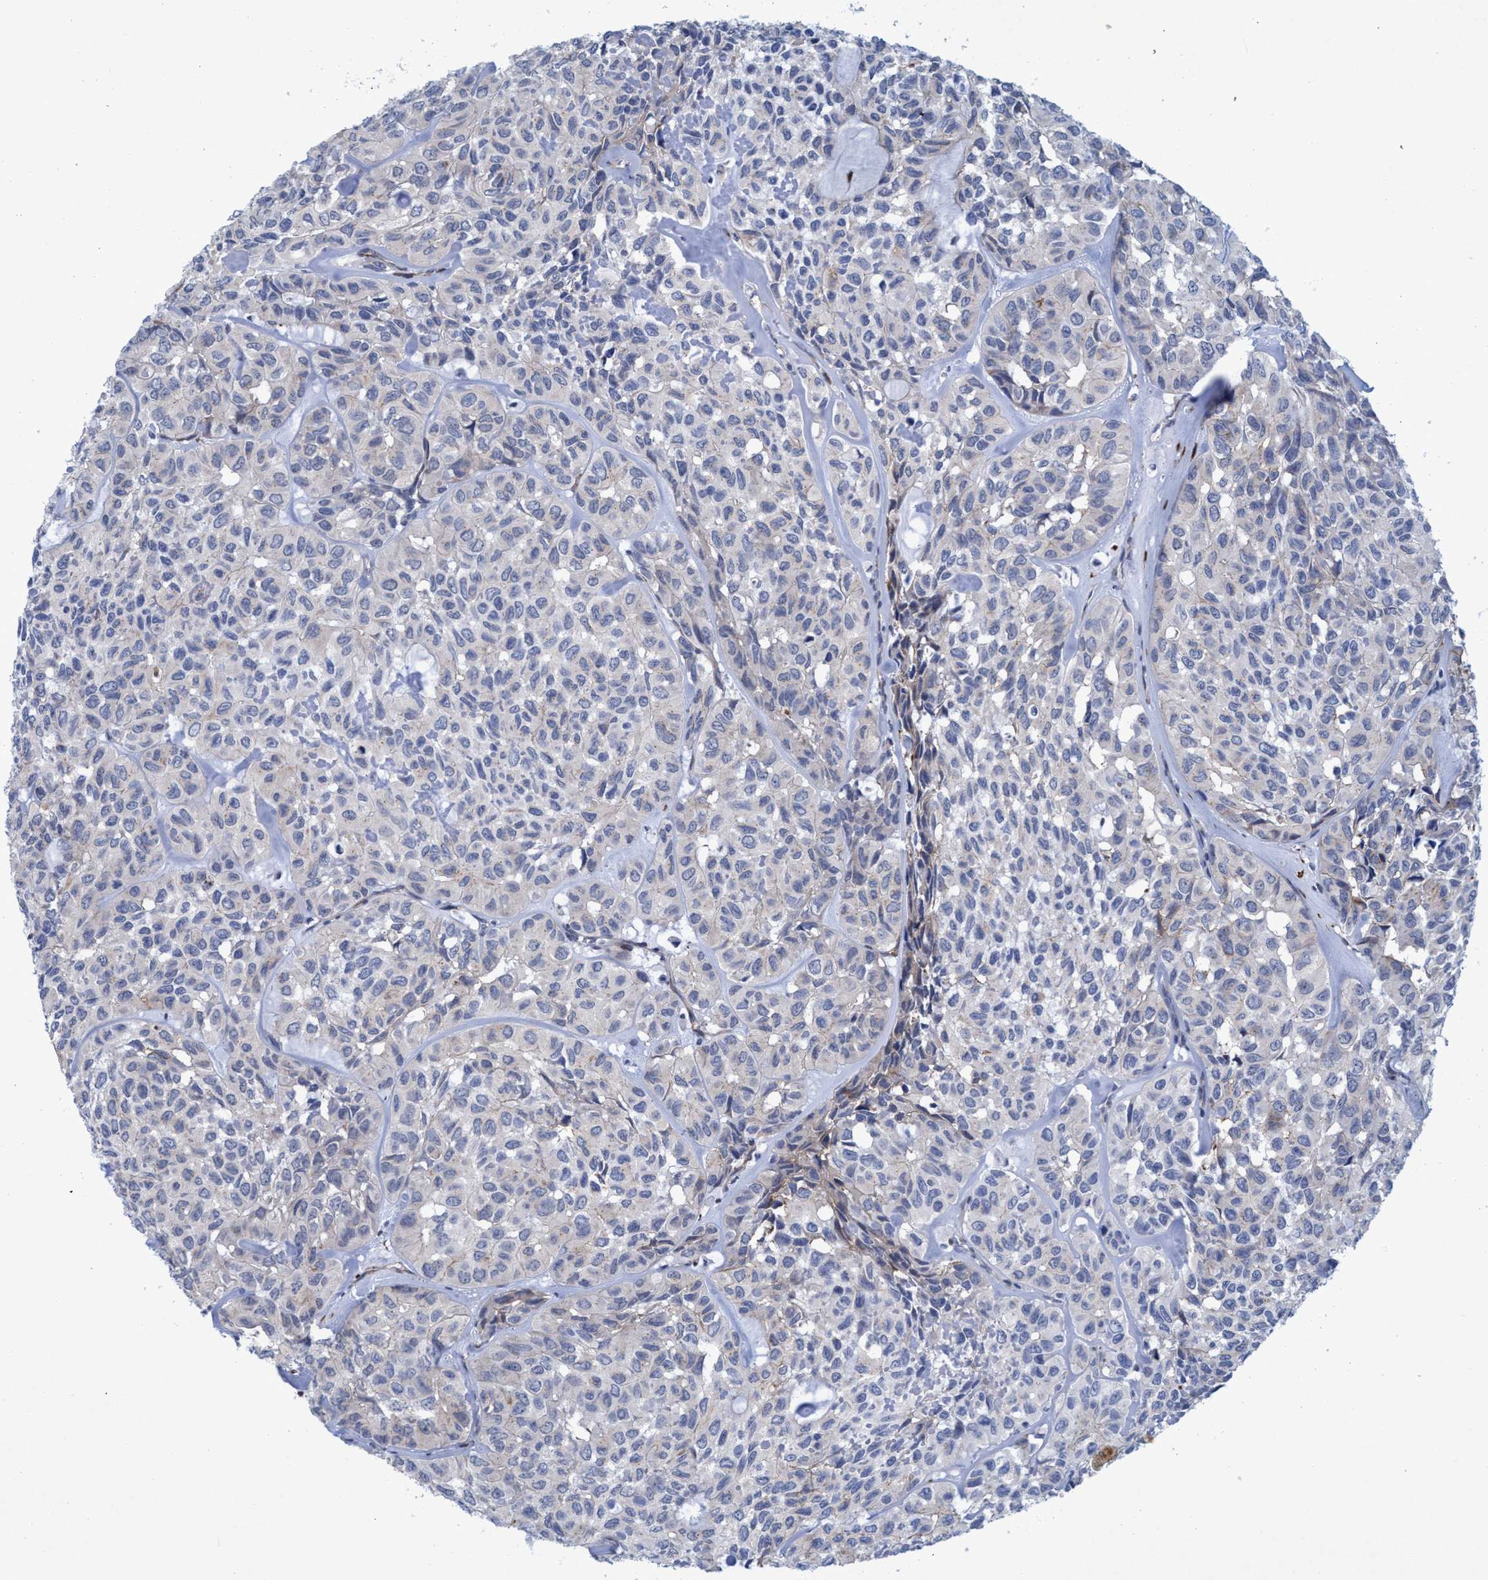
{"staining": {"intensity": "negative", "quantity": "none", "location": "none"}, "tissue": "head and neck cancer", "cell_type": "Tumor cells", "image_type": "cancer", "snomed": [{"axis": "morphology", "description": "Adenocarcinoma, NOS"}, {"axis": "topography", "description": "Salivary gland, NOS"}, {"axis": "topography", "description": "Head-Neck"}], "caption": "Tumor cells are negative for brown protein staining in adenocarcinoma (head and neck). Nuclei are stained in blue.", "gene": "SLC43A2", "patient": {"sex": "female", "age": 76}}